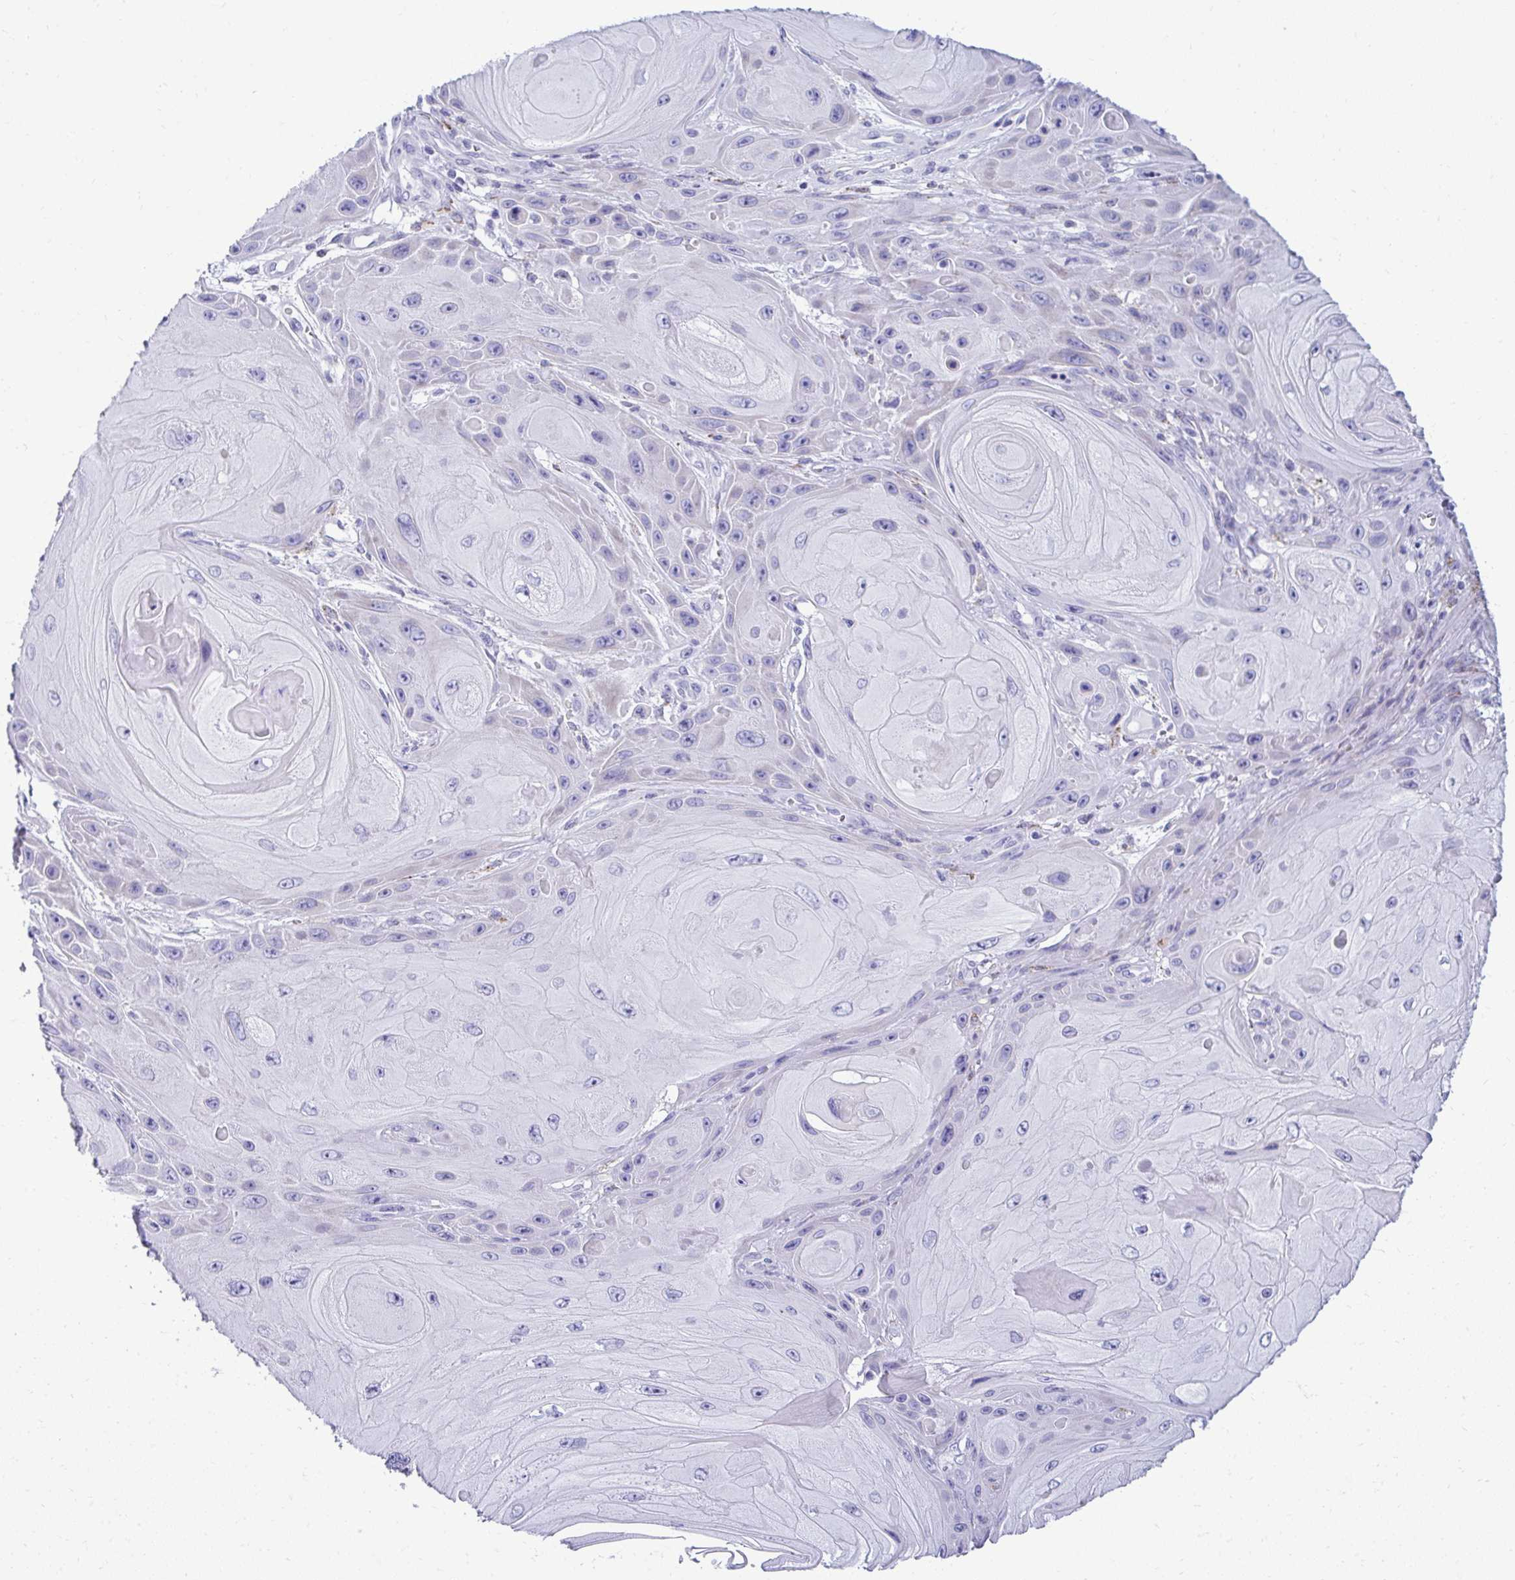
{"staining": {"intensity": "negative", "quantity": "none", "location": "none"}, "tissue": "skin cancer", "cell_type": "Tumor cells", "image_type": "cancer", "snomed": [{"axis": "morphology", "description": "Squamous cell carcinoma, NOS"}, {"axis": "topography", "description": "Skin"}], "caption": "This is an immunohistochemistry (IHC) photomicrograph of skin cancer. There is no staining in tumor cells.", "gene": "AIG1", "patient": {"sex": "female", "age": 94}}